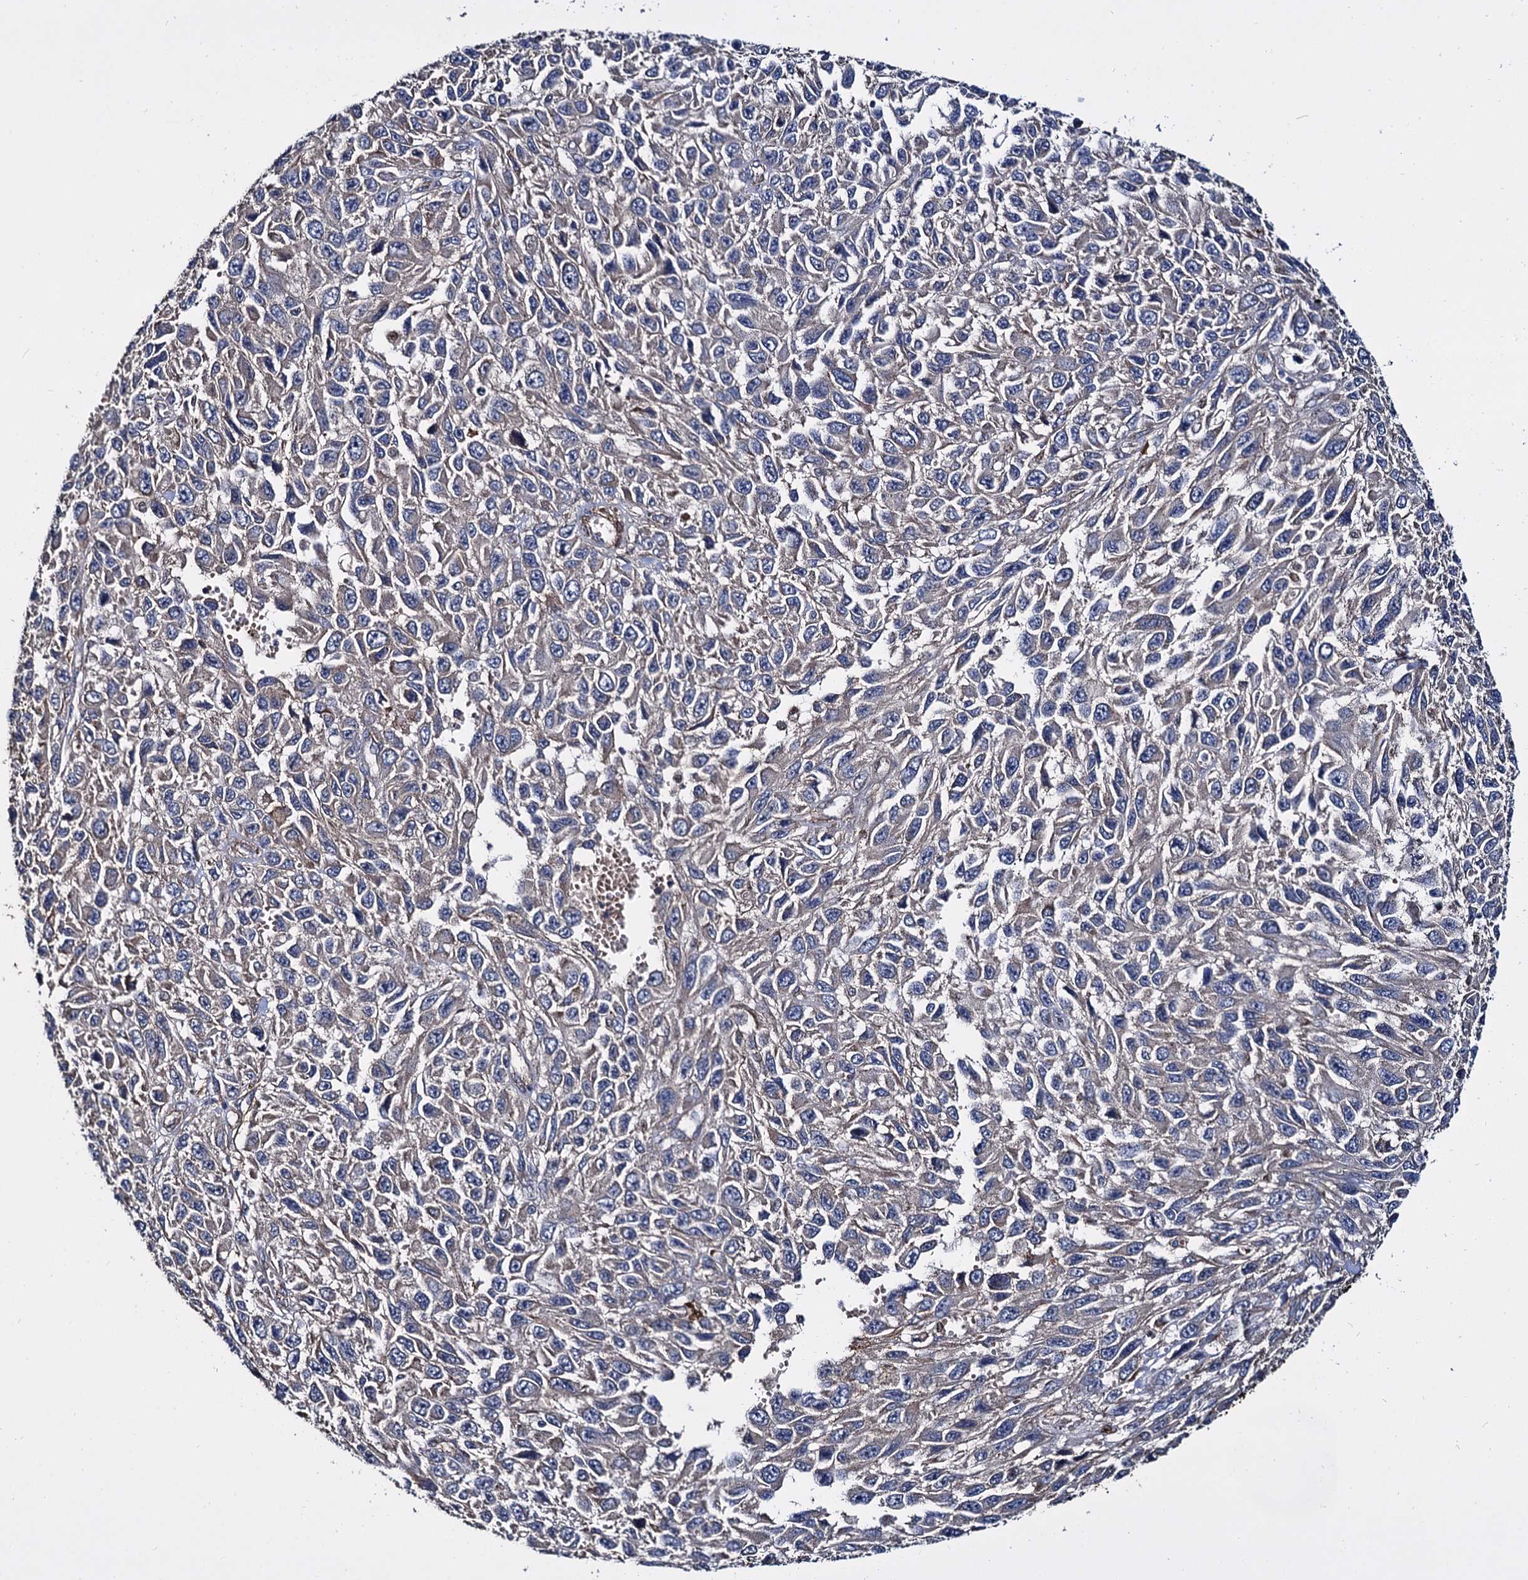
{"staining": {"intensity": "negative", "quantity": "none", "location": "none"}, "tissue": "melanoma", "cell_type": "Tumor cells", "image_type": "cancer", "snomed": [{"axis": "morphology", "description": "Normal tissue, NOS"}, {"axis": "morphology", "description": "Malignant melanoma, NOS"}, {"axis": "topography", "description": "Skin"}], "caption": "Image shows no protein expression in tumor cells of malignant melanoma tissue. (Stains: DAB (3,3'-diaminobenzidine) immunohistochemistry with hematoxylin counter stain, Microscopy: brightfield microscopy at high magnification).", "gene": "ISM2", "patient": {"sex": "female", "age": 96}}